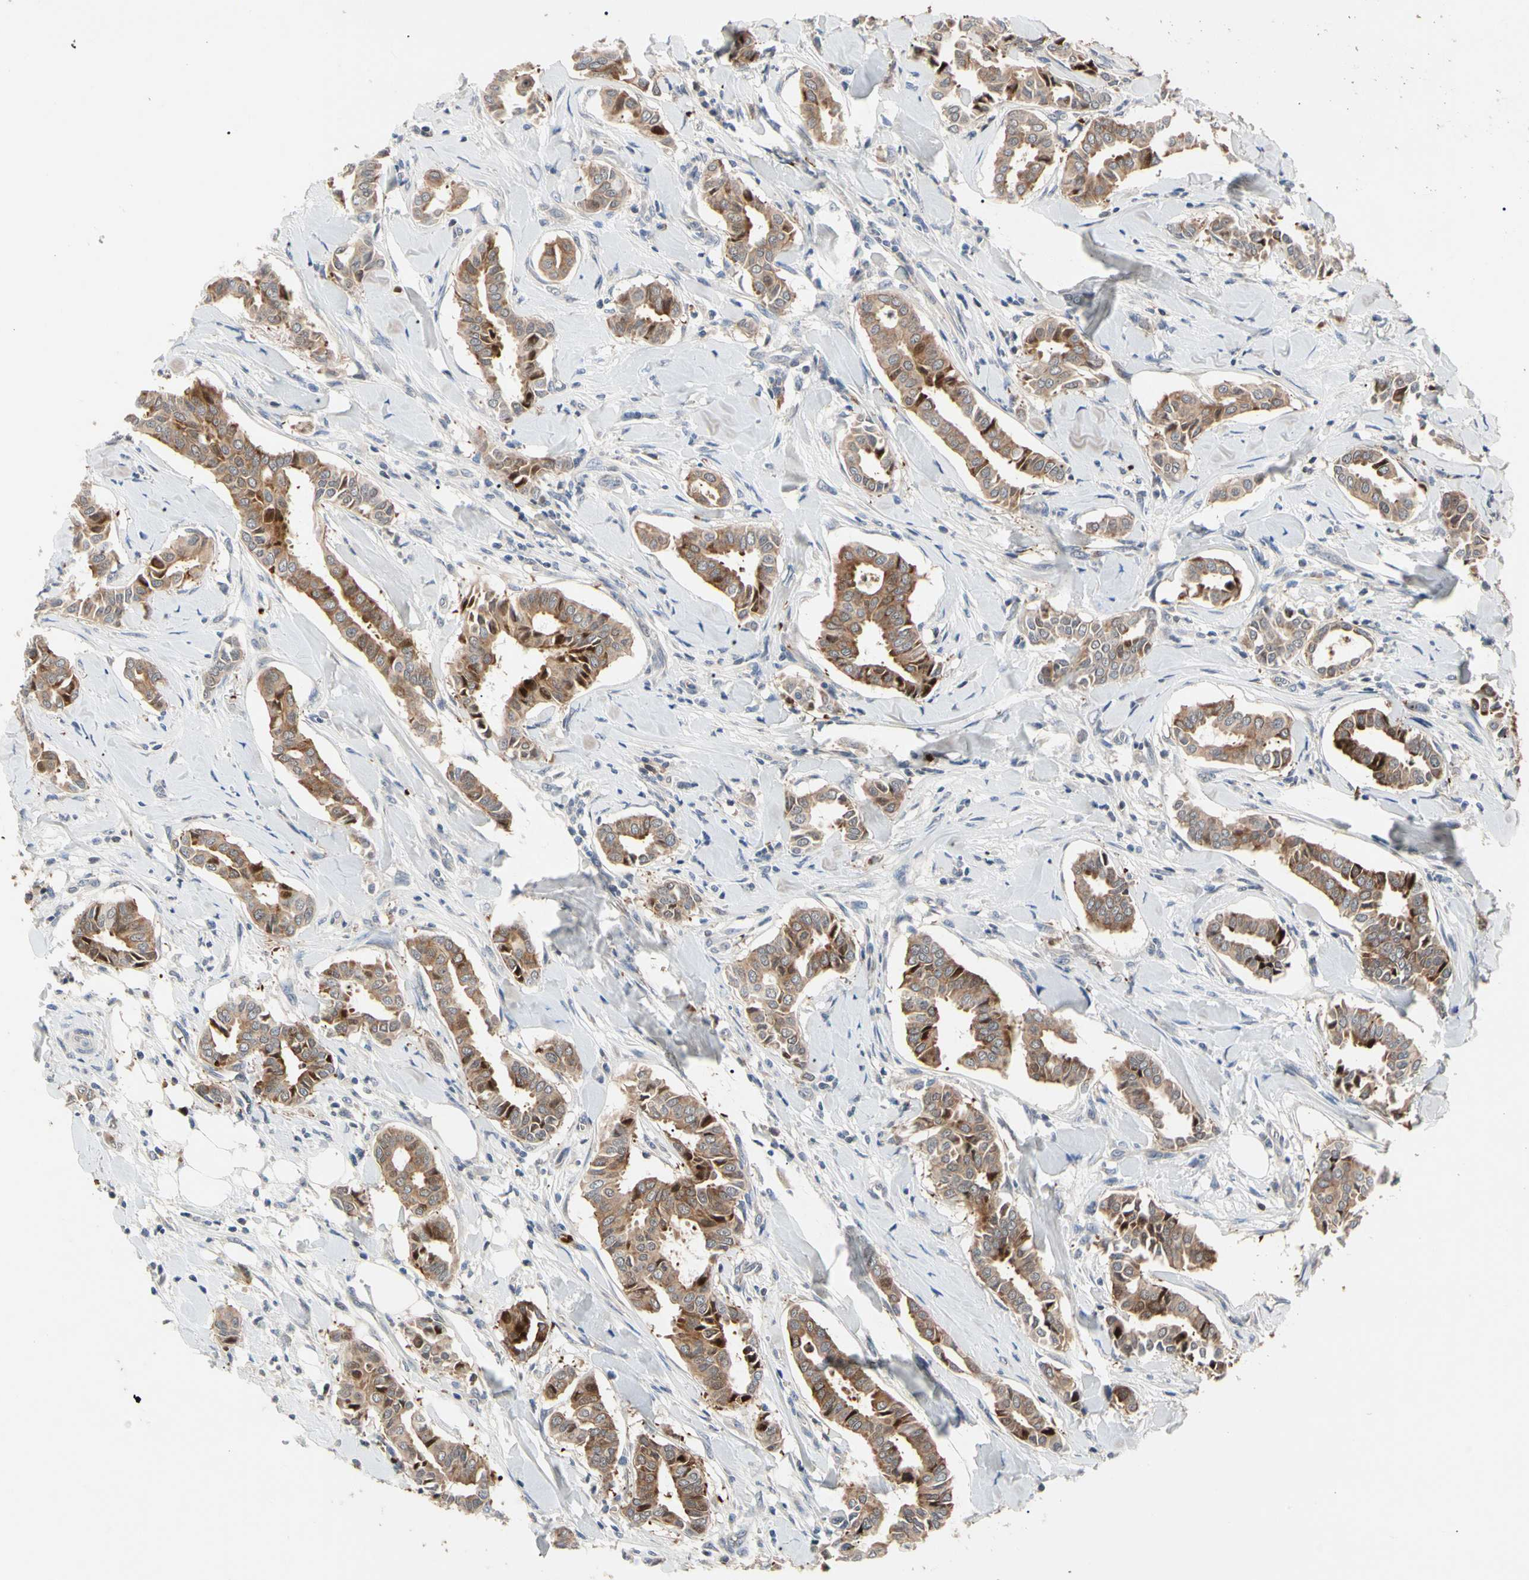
{"staining": {"intensity": "moderate", "quantity": ">75%", "location": "cytoplasmic/membranous"}, "tissue": "head and neck cancer", "cell_type": "Tumor cells", "image_type": "cancer", "snomed": [{"axis": "morphology", "description": "Adenocarcinoma, NOS"}, {"axis": "topography", "description": "Salivary gland"}, {"axis": "topography", "description": "Head-Neck"}], "caption": "Immunohistochemical staining of human adenocarcinoma (head and neck) displays medium levels of moderate cytoplasmic/membranous expression in approximately >75% of tumor cells.", "gene": "HMGCR", "patient": {"sex": "female", "age": 59}}